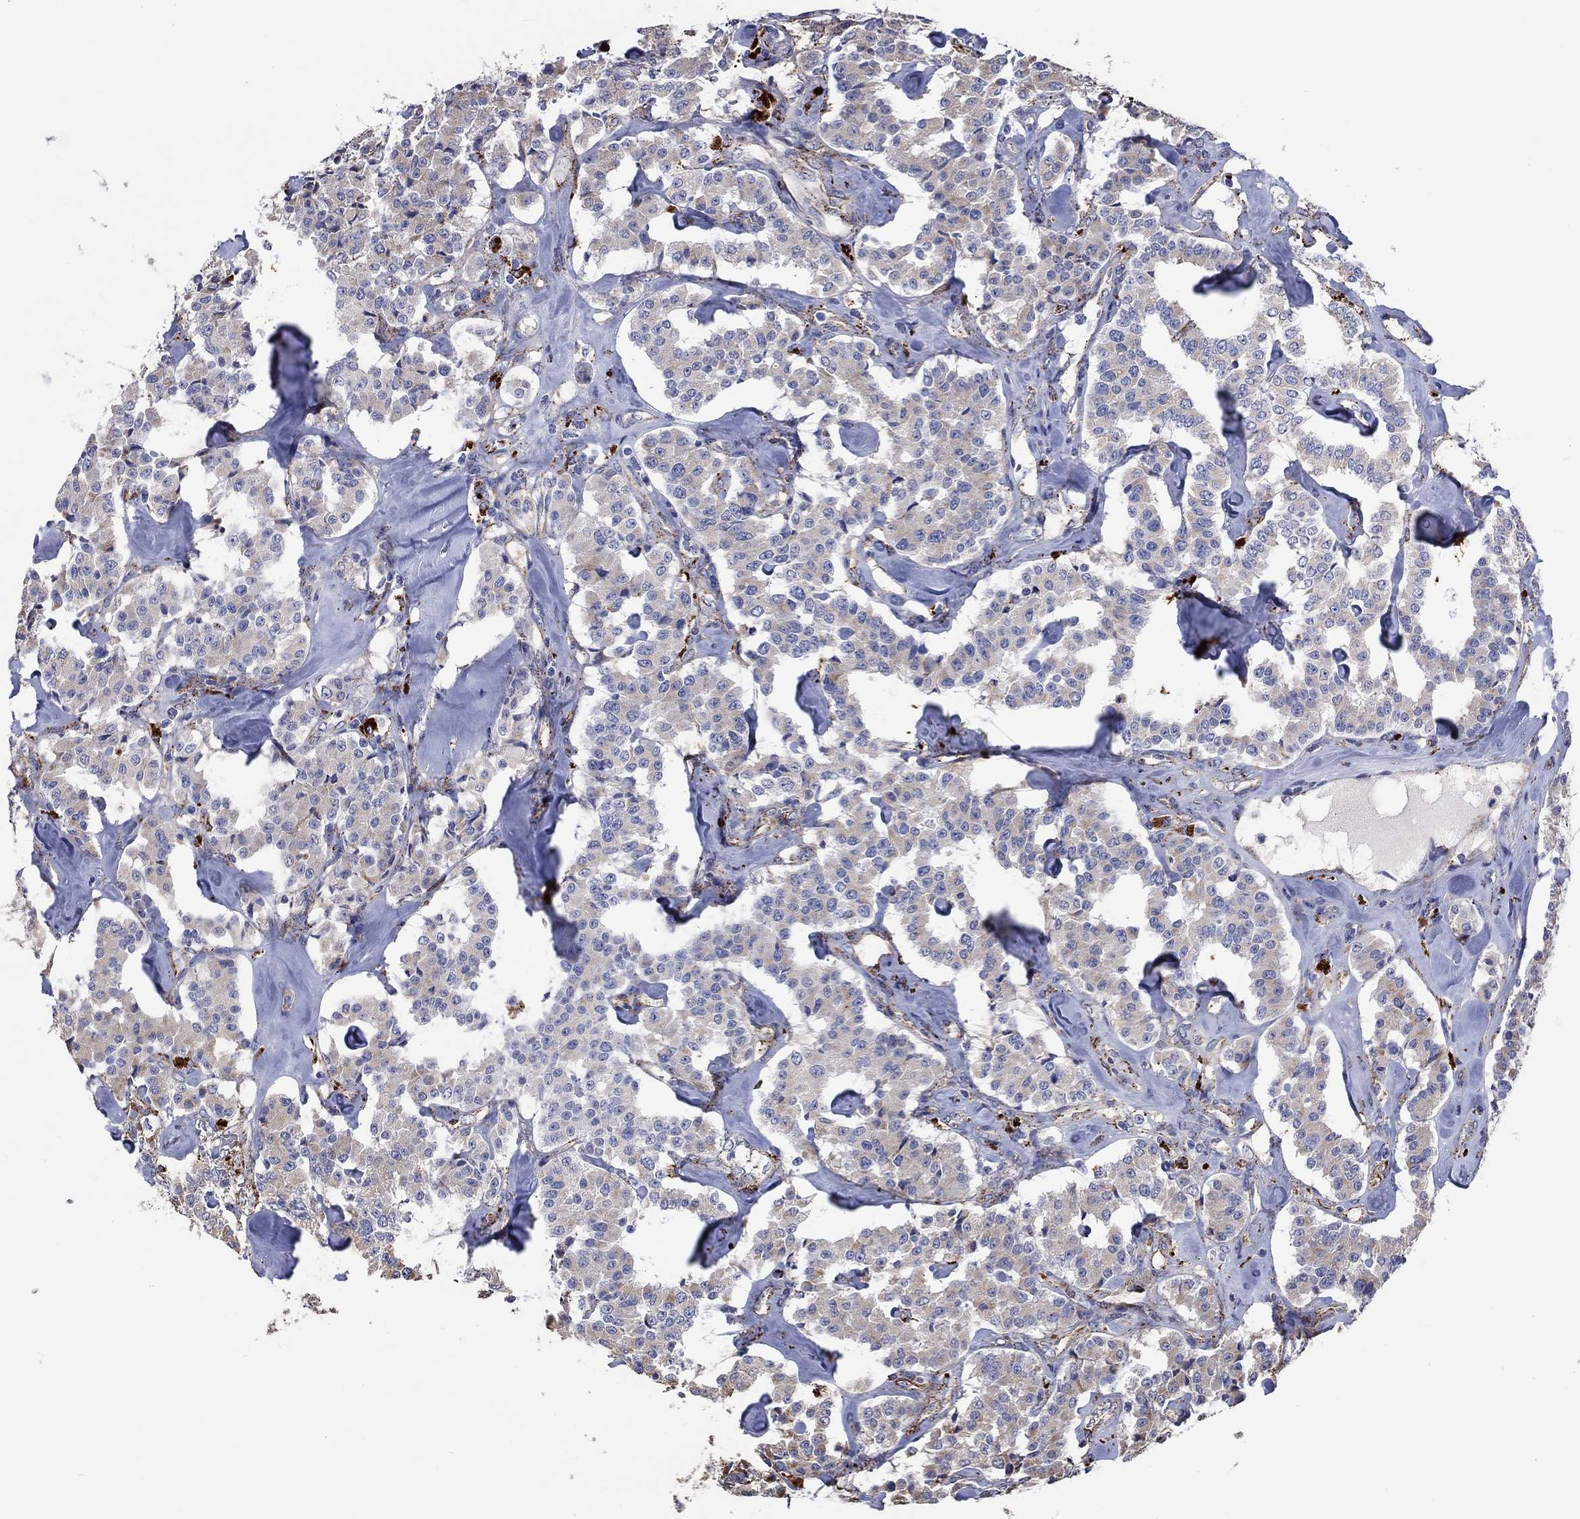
{"staining": {"intensity": "negative", "quantity": "none", "location": "none"}, "tissue": "carcinoid", "cell_type": "Tumor cells", "image_type": "cancer", "snomed": [{"axis": "morphology", "description": "Carcinoid, malignant, NOS"}, {"axis": "topography", "description": "Pancreas"}], "caption": "Malignant carcinoid stained for a protein using immunohistochemistry (IHC) shows no staining tumor cells.", "gene": "CTSB", "patient": {"sex": "male", "age": 41}}